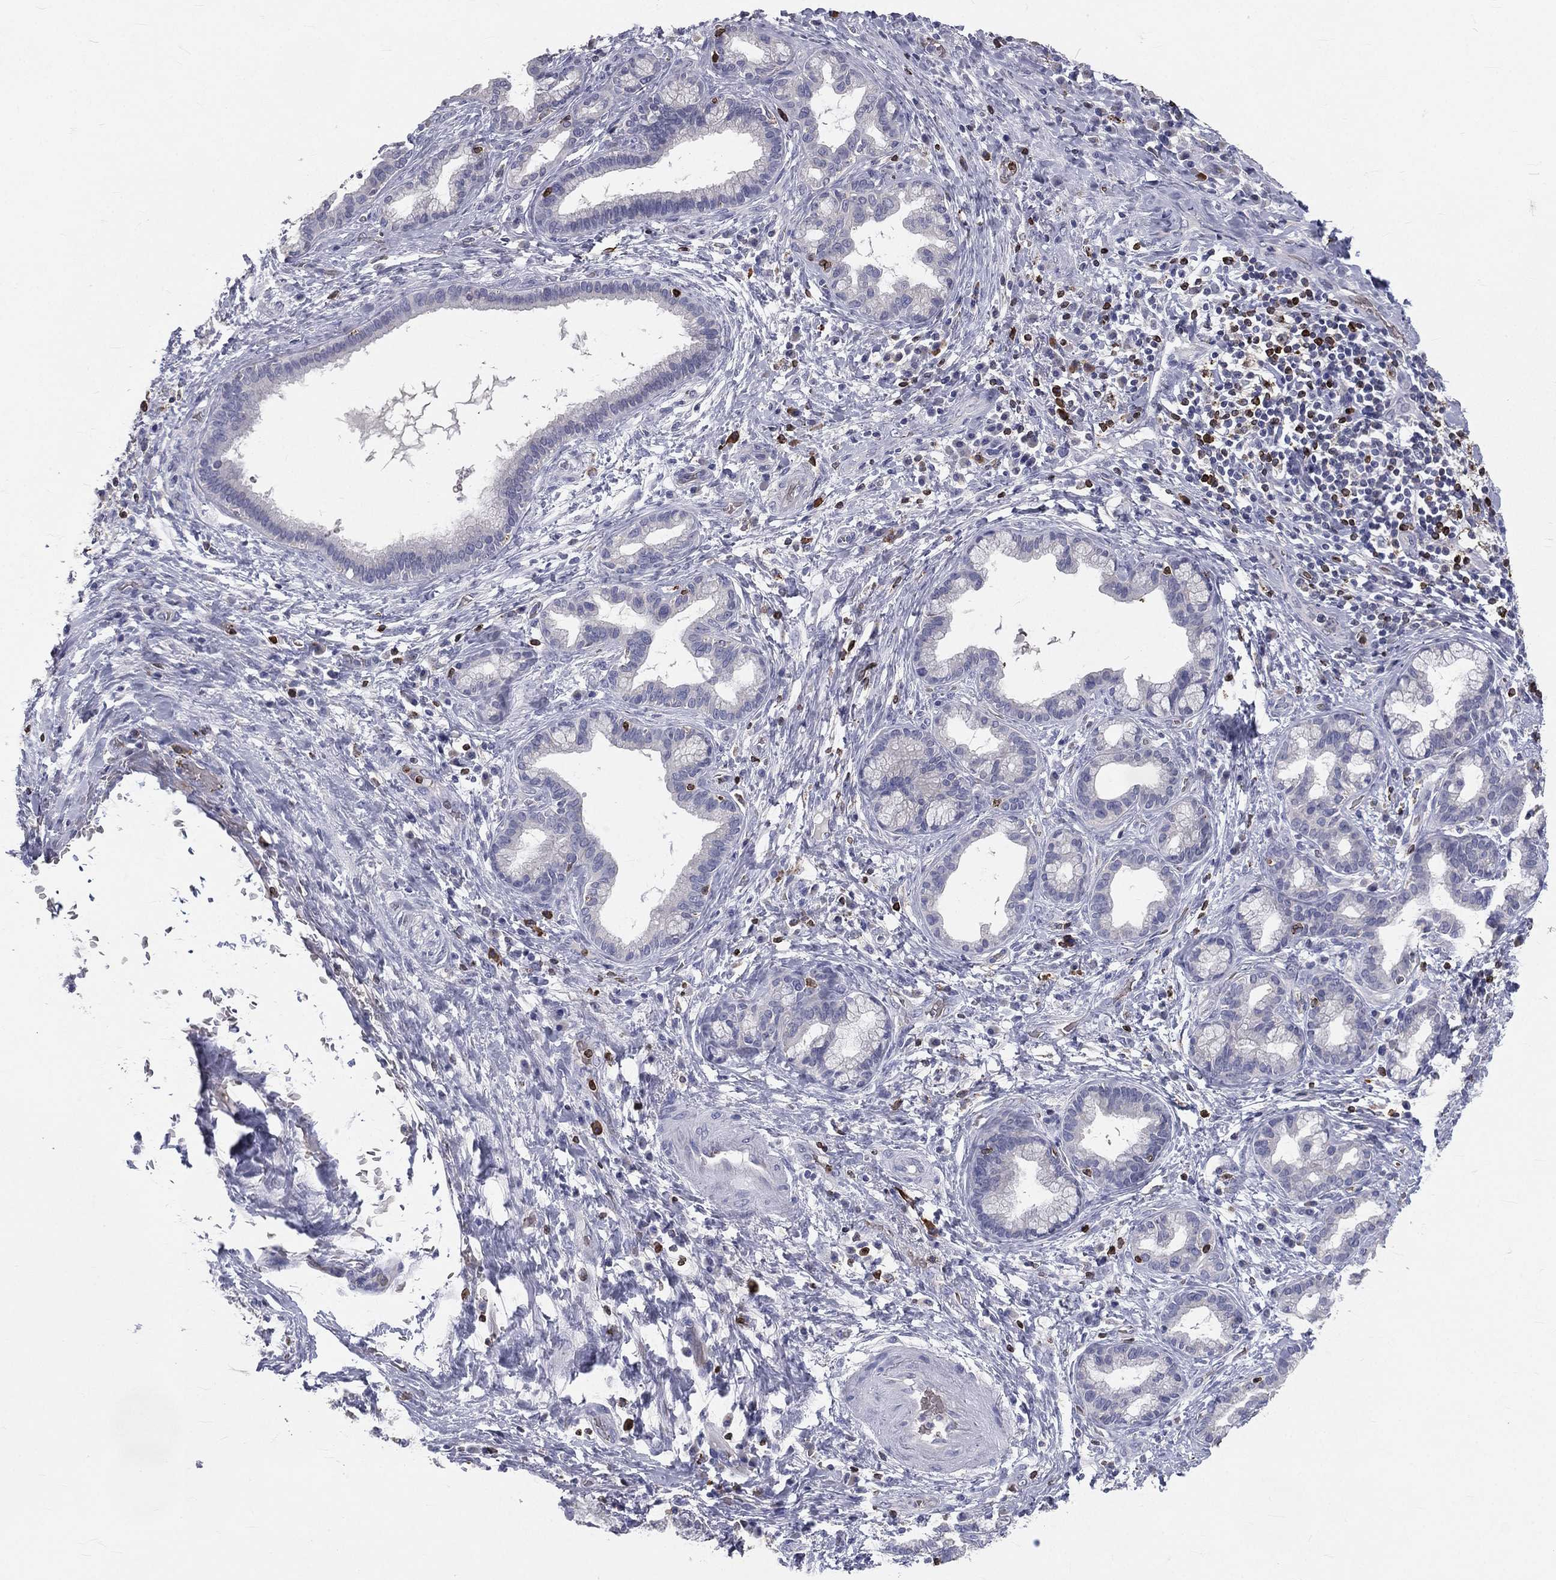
{"staining": {"intensity": "negative", "quantity": "none", "location": "none"}, "tissue": "liver cancer", "cell_type": "Tumor cells", "image_type": "cancer", "snomed": [{"axis": "morphology", "description": "Cholangiocarcinoma"}, {"axis": "topography", "description": "Liver"}], "caption": "IHC histopathology image of human cholangiocarcinoma (liver) stained for a protein (brown), which exhibits no expression in tumor cells.", "gene": "CTSW", "patient": {"sex": "female", "age": 73}}